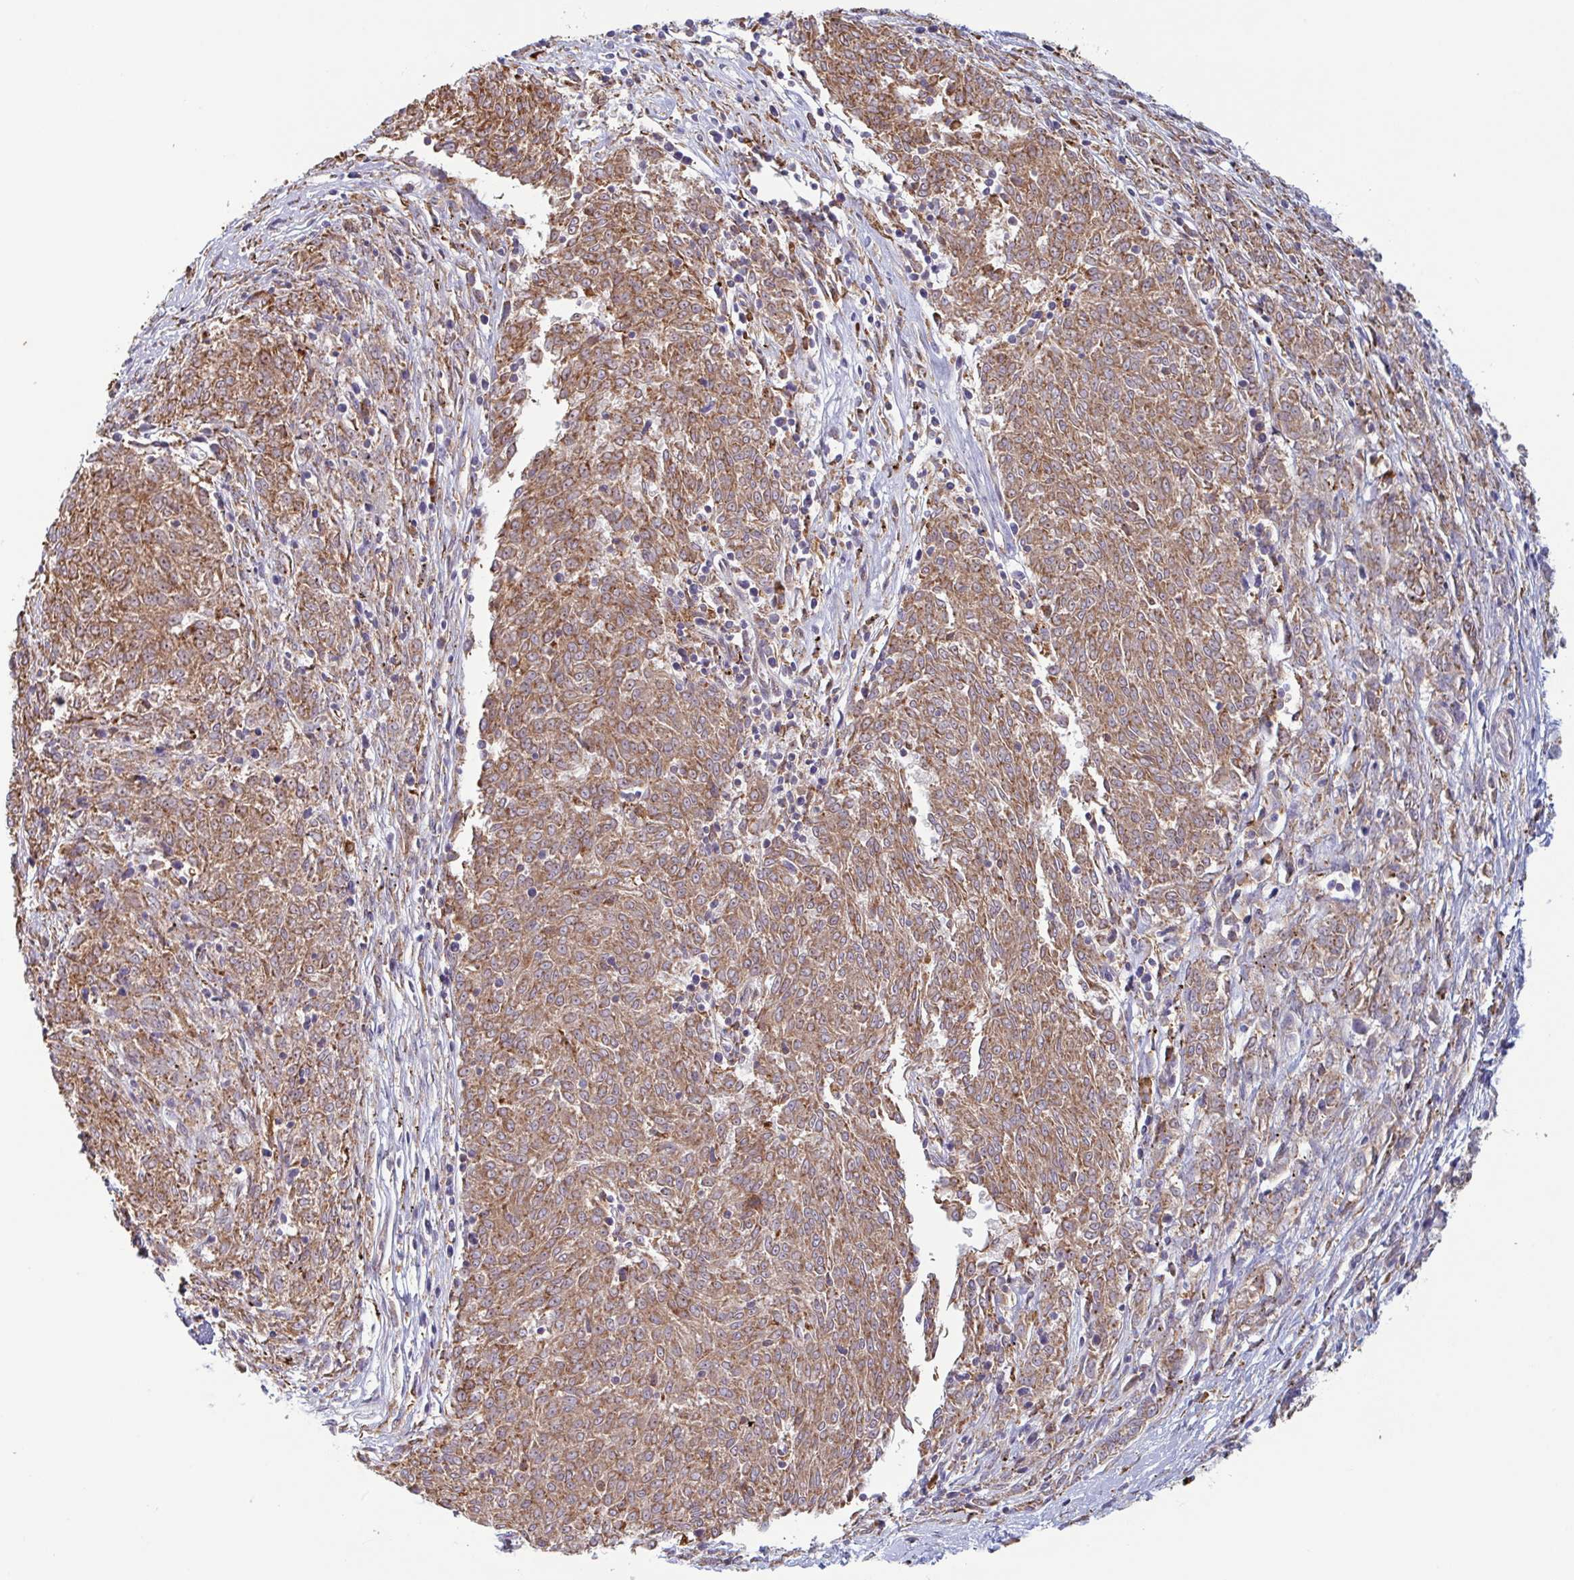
{"staining": {"intensity": "moderate", "quantity": ">75%", "location": "cytoplasmic/membranous"}, "tissue": "melanoma", "cell_type": "Tumor cells", "image_type": "cancer", "snomed": [{"axis": "morphology", "description": "Malignant melanoma, NOS"}, {"axis": "topography", "description": "Skin"}], "caption": "Immunohistochemical staining of human melanoma exhibits medium levels of moderate cytoplasmic/membranous expression in about >75% of tumor cells.", "gene": "RIT1", "patient": {"sex": "female", "age": 72}}